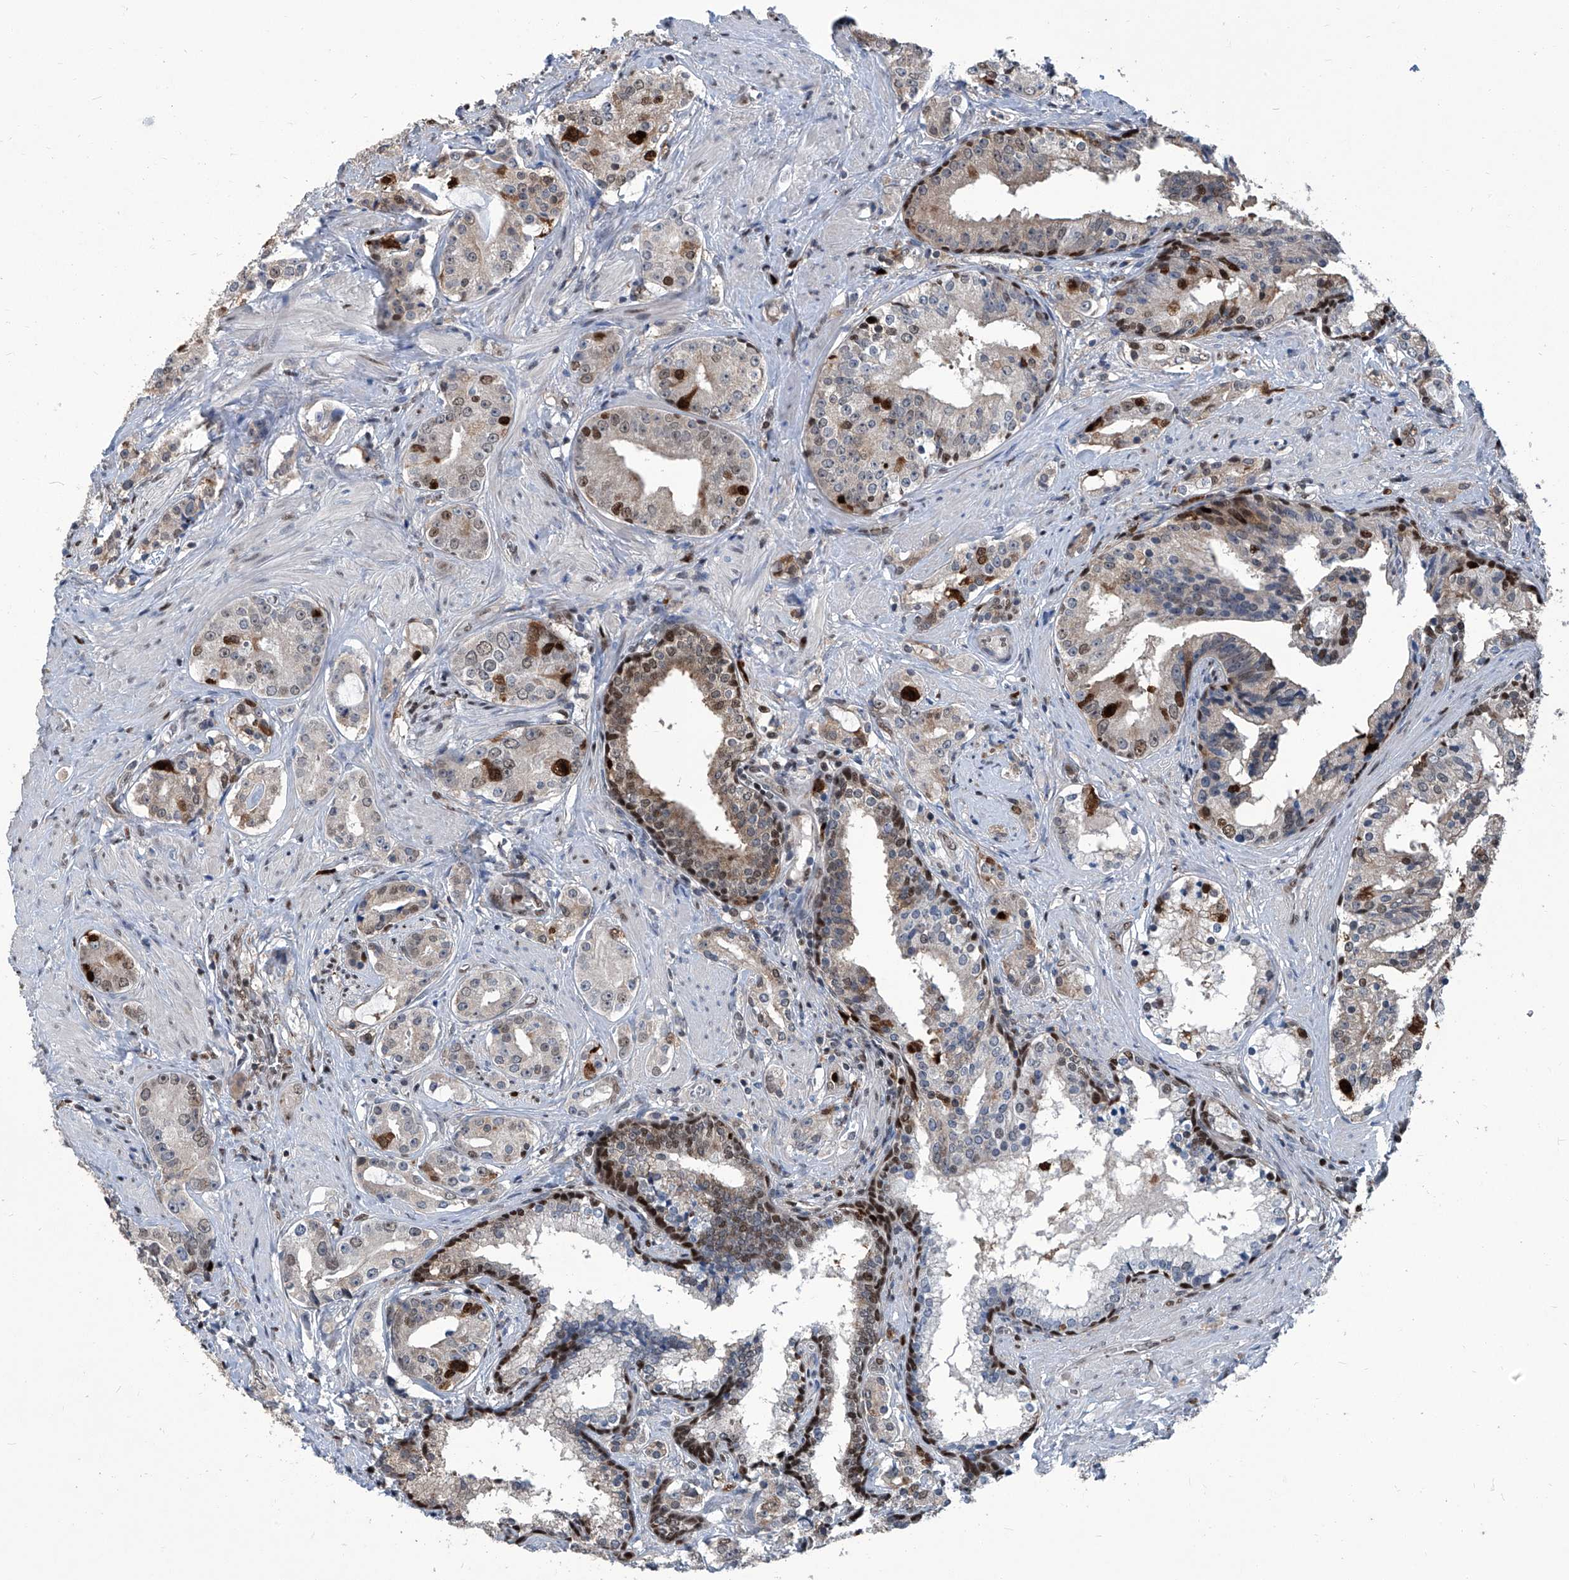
{"staining": {"intensity": "strong", "quantity": "<25%", "location": "cytoplasmic/membranous,nuclear"}, "tissue": "prostate cancer", "cell_type": "Tumor cells", "image_type": "cancer", "snomed": [{"axis": "morphology", "description": "Adenocarcinoma, High grade"}, {"axis": "topography", "description": "Prostate"}], "caption": "Protein staining by immunohistochemistry exhibits strong cytoplasmic/membranous and nuclear expression in approximately <25% of tumor cells in adenocarcinoma (high-grade) (prostate). (Stains: DAB in brown, nuclei in blue, Microscopy: brightfield microscopy at high magnification).", "gene": "PCNA", "patient": {"sex": "male", "age": 58}}